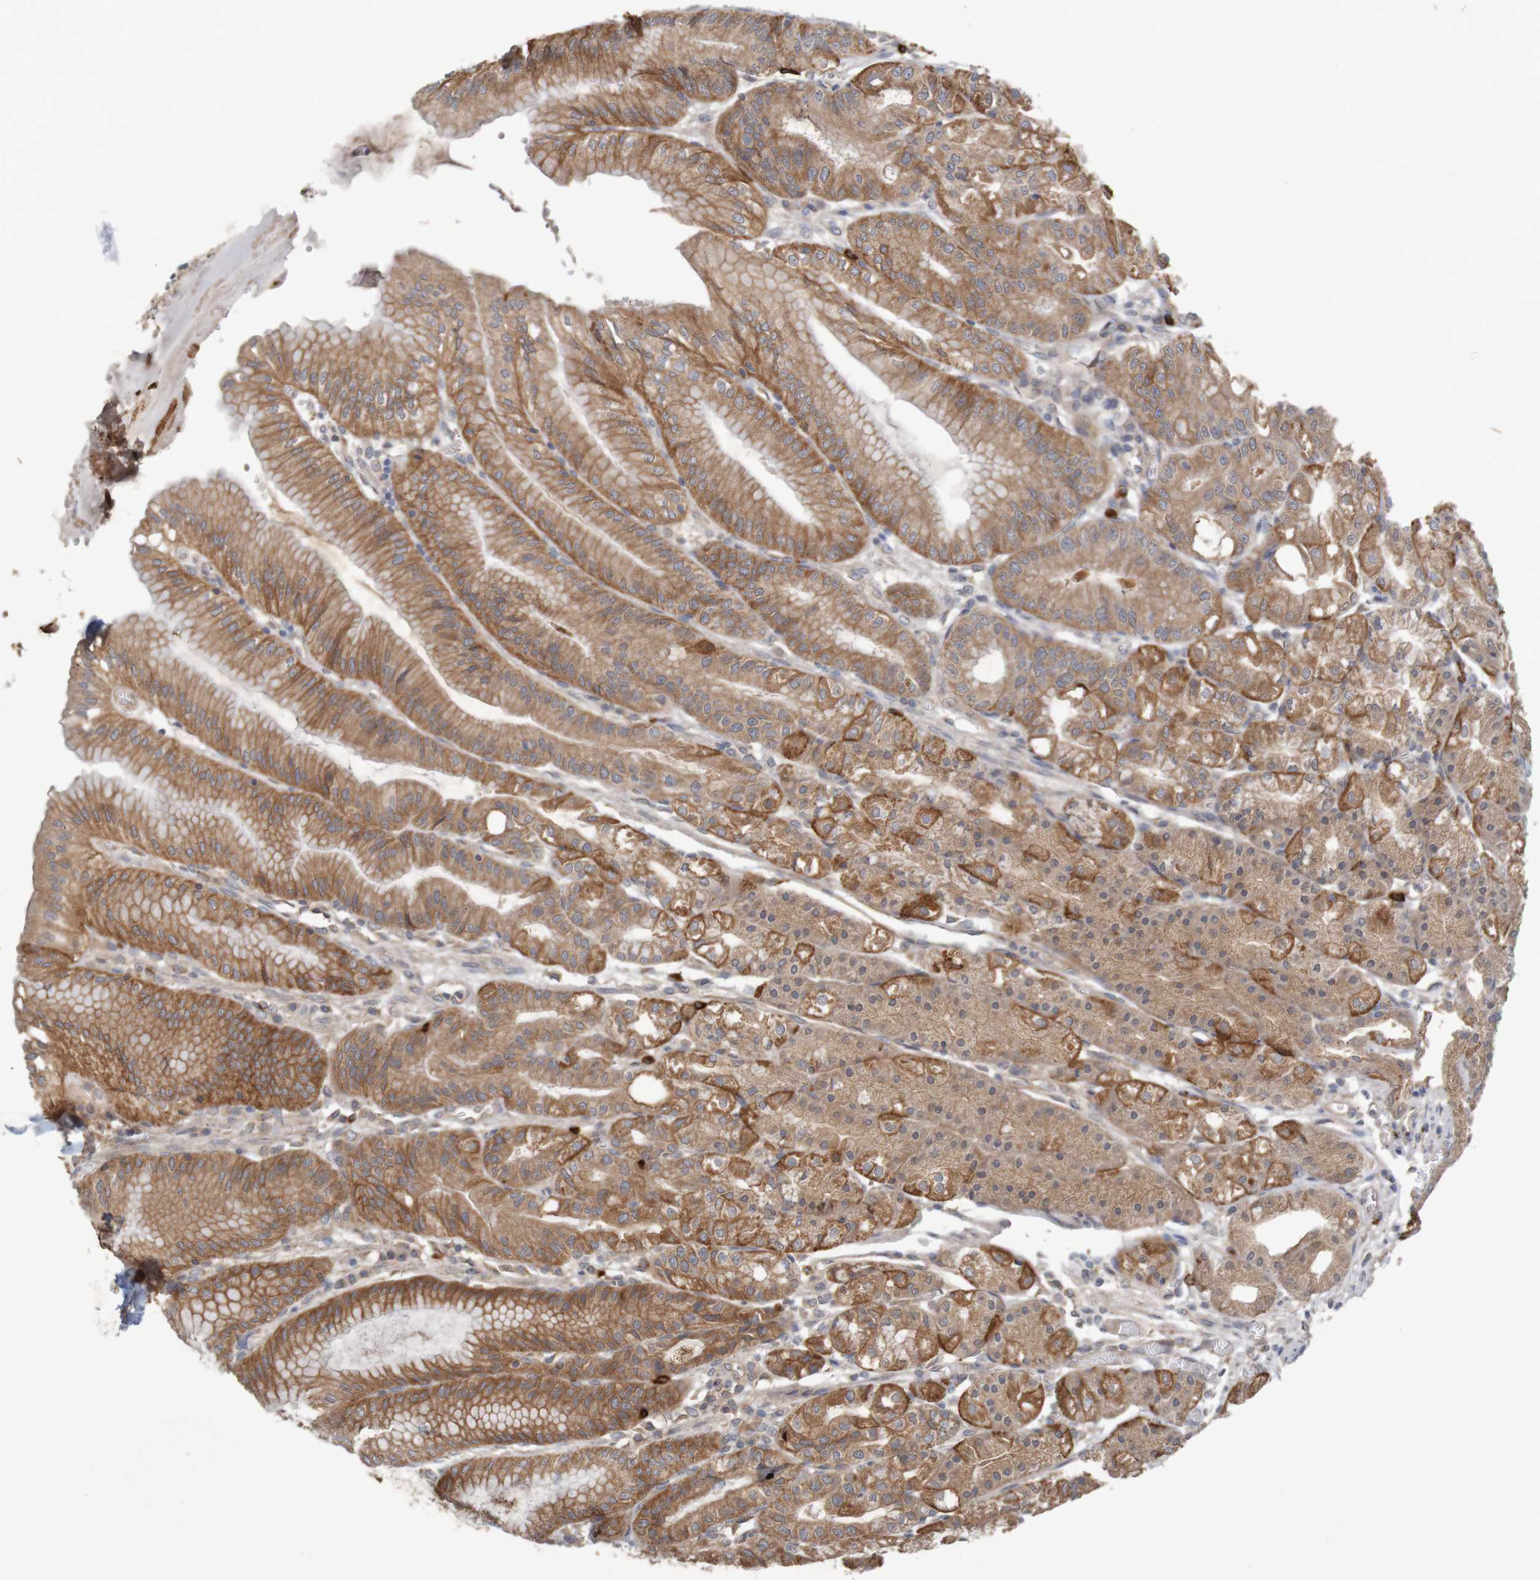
{"staining": {"intensity": "moderate", "quantity": ">75%", "location": "cytoplasmic/membranous"}, "tissue": "stomach", "cell_type": "Glandular cells", "image_type": "normal", "snomed": [{"axis": "morphology", "description": "Normal tissue, NOS"}, {"axis": "topography", "description": "Stomach, lower"}], "caption": "A brown stain highlights moderate cytoplasmic/membranous positivity of a protein in glandular cells of normal stomach.", "gene": "B3GAT2", "patient": {"sex": "male", "age": 71}}